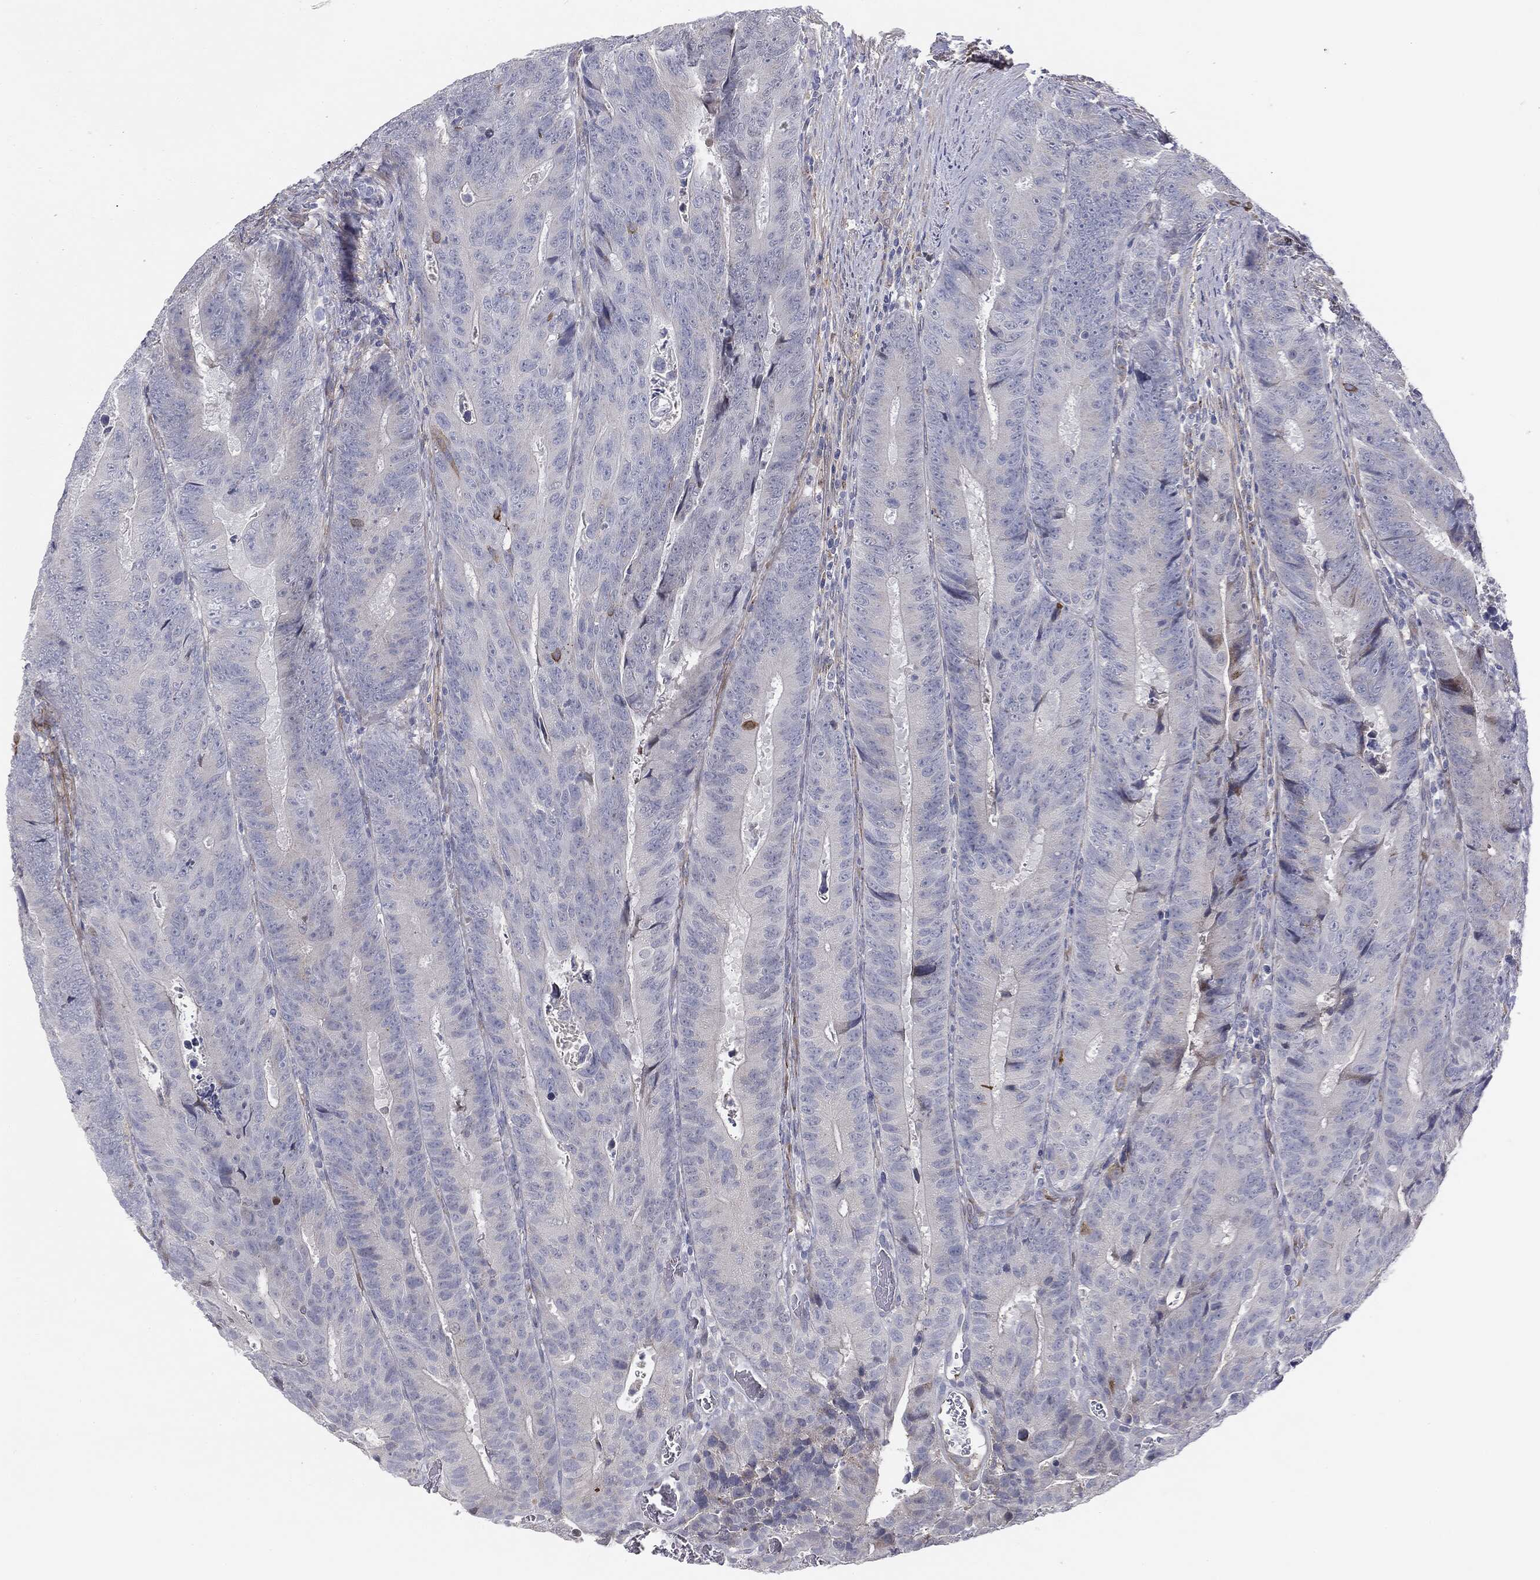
{"staining": {"intensity": "negative", "quantity": "none", "location": "none"}, "tissue": "colorectal cancer", "cell_type": "Tumor cells", "image_type": "cancer", "snomed": [{"axis": "morphology", "description": "Adenocarcinoma, NOS"}, {"axis": "topography", "description": "Colon"}], "caption": "This histopathology image is of colorectal cancer (adenocarcinoma) stained with IHC to label a protein in brown with the nuclei are counter-stained blue. There is no positivity in tumor cells.", "gene": "KRT5", "patient": {"sex": "female", "age": 48}}